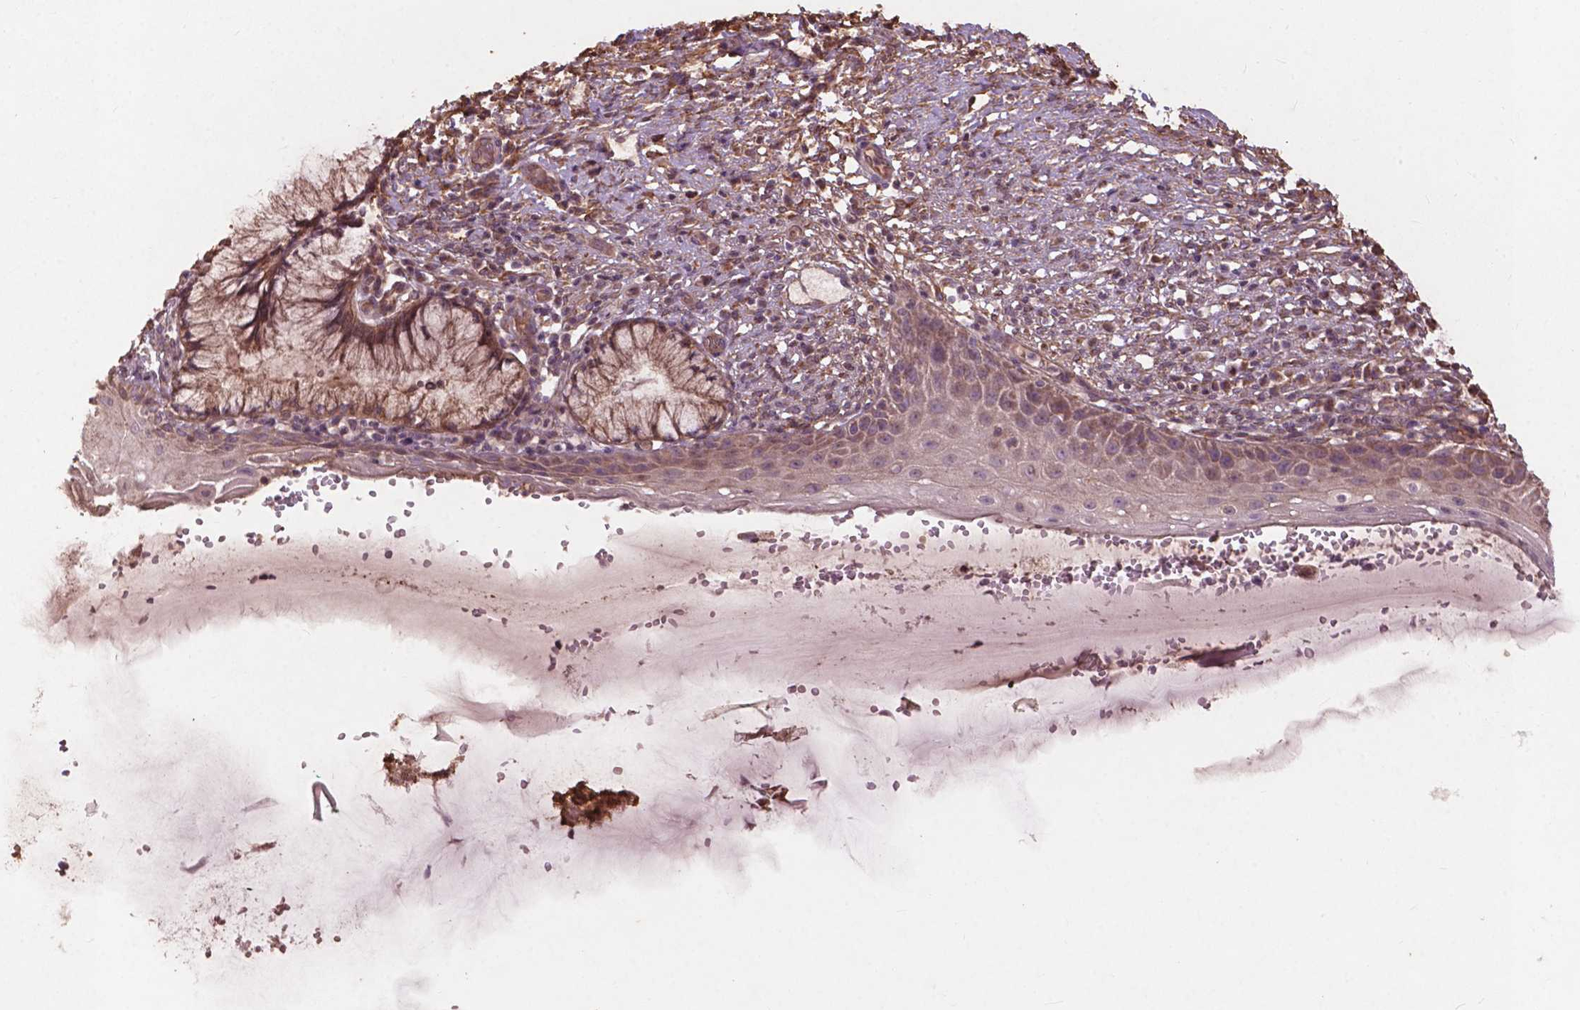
{"staining": {"intensity": "moderate", "quantity": ">75%", "location": "cytoplasmic/membranous"}, "tissue": "cervix", "cell_type": "Glandular cells", "image_type": "normal", "snomed": [{"axis": "morphology", "description": "Normal tissue, NOS"}, {"axis": "topography", "description": "Cervix"}], "caption": "The immunohistochemical stain highlights moderate cytoplasmic/membranous positivity in glandular cells of unremarkable cervix. (DAB IHC, brown staining for protein, blue staining for nuclei).", "gene": "CDC42BPA", "patient": {"sex": "female", "age": 37}}